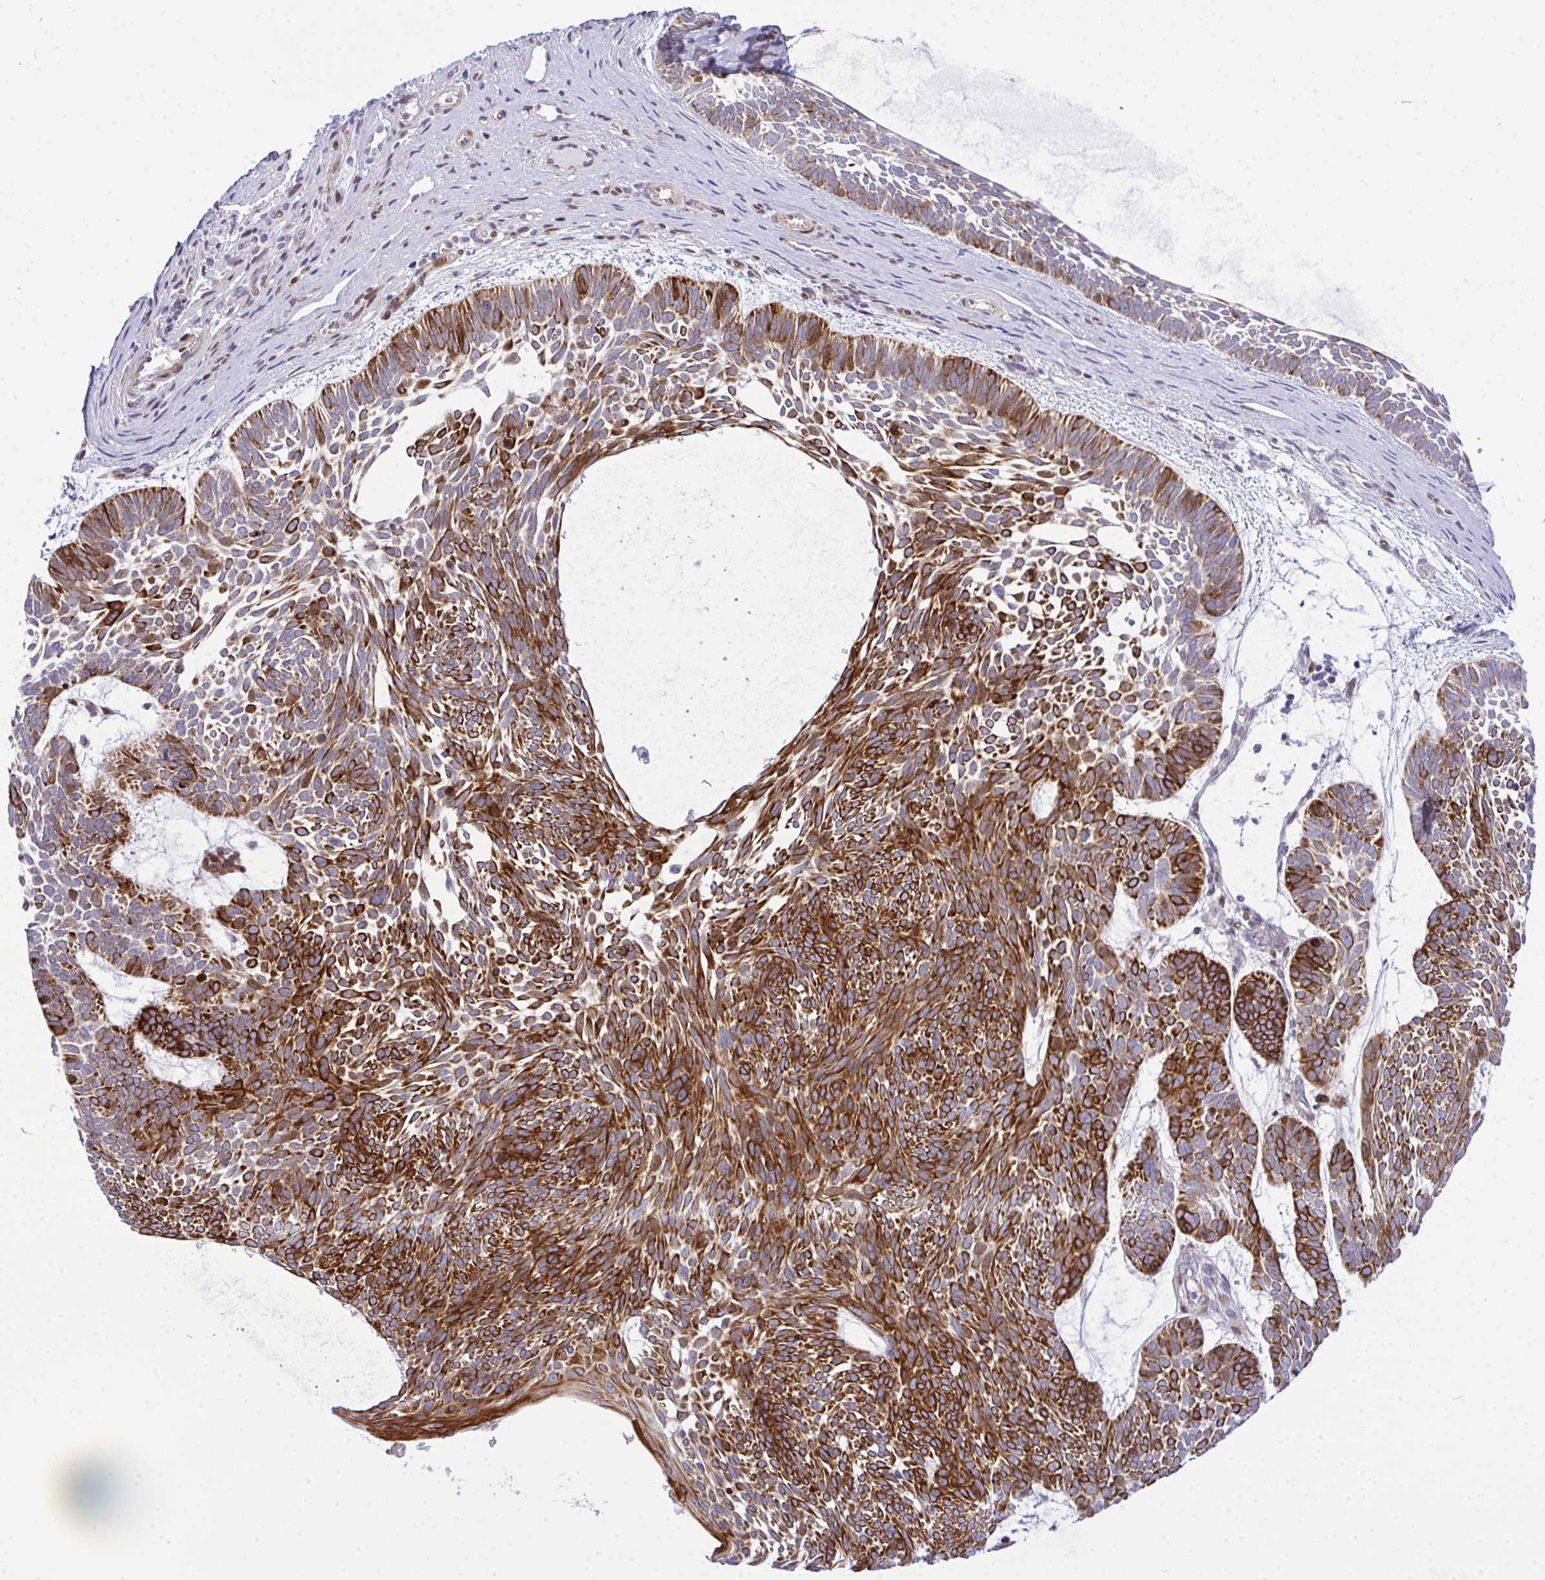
{"staining": {"intensity": "strong", "quantity": ">75%", "location": "cytoplasmic/membranous"}, "tissue": "skin cancer", "cell_type": "Tumor cells", "image_type": "cancer", "snomed": [{"axis": "morphology", "description": "Basal cell carcinoma"}, {"axis": "topography", "description": "Skin"}, {"axis": "topography", "description": "Skin of face"}], "caption": "Protein staining exhibits strong cytoplasmic/membranous staining in approximately >75% of tumor cells in skin cancer (basal cell carcinoma).", "gene": "CASTOR2", "patient": {"sex": "male", "age": 83}}